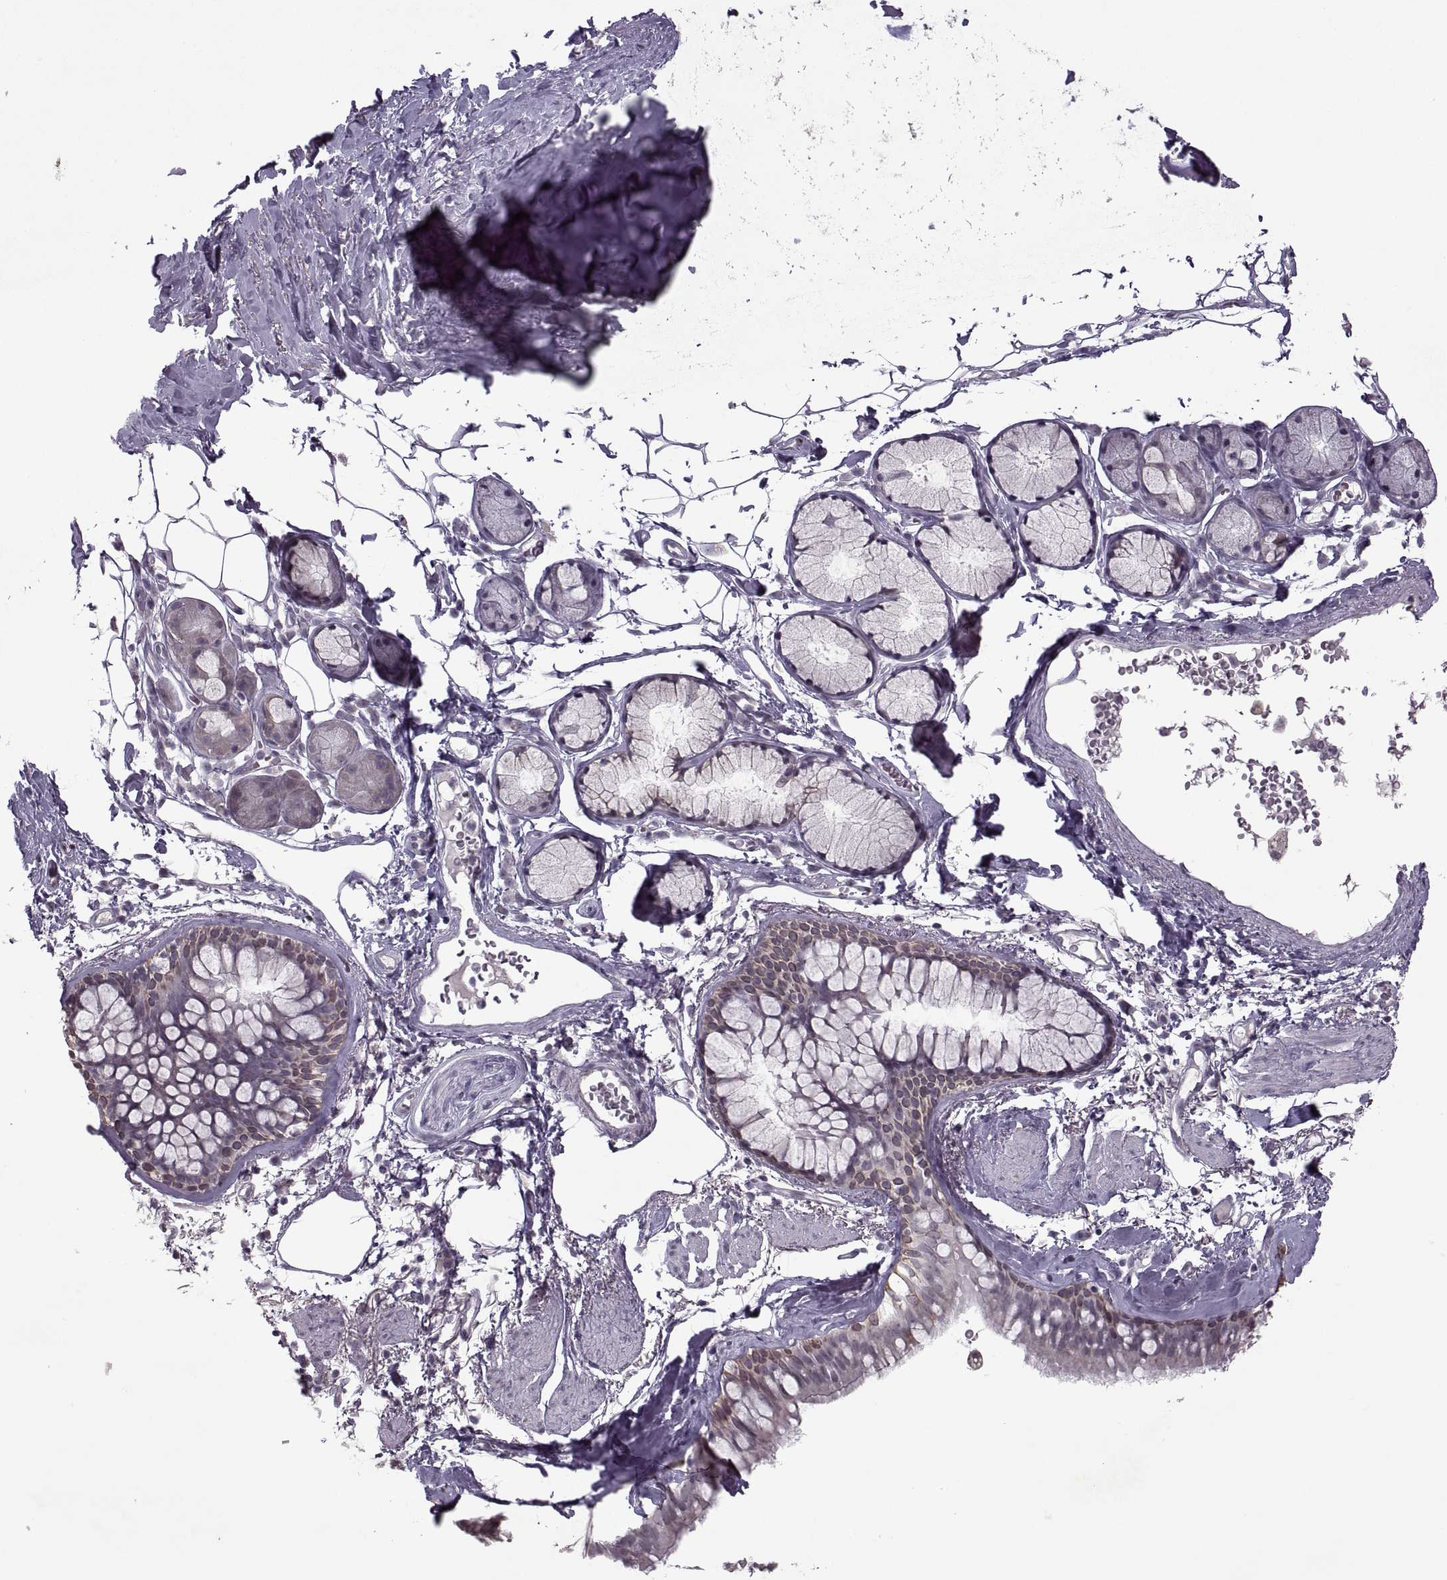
{"staining": {"intensity": "weak", "quantity": "<25%", "location": "cytoplasmic/membranous"}, "tissue": "bronchus", "cell_type": "Respiratory epithelial cells", "image_type": "normal", "snomed": [{"axis": "morphology", "description": "Normal tissue, NOS"}, {"axis": "morphology", "description": "Squamous cell carcinoma, NOS"}, {"axis": "topography", "description": "Cartilage tissue"}, {"axis": "topography", "description": "Bronchus"}], "caption": "High magnification brightfield microscopy of normal bronchus stained with DAB (3,3'-diaminobenzidine) (brown) and counterstained with hematoxylin (blue): respiratory epithelial cells show no significant staining. (Brightfield microscopy of DAB immunohistochemistry at high magnification).", "gene": "MGAT4D", "patient": {"sex": "male", "age": 72}}